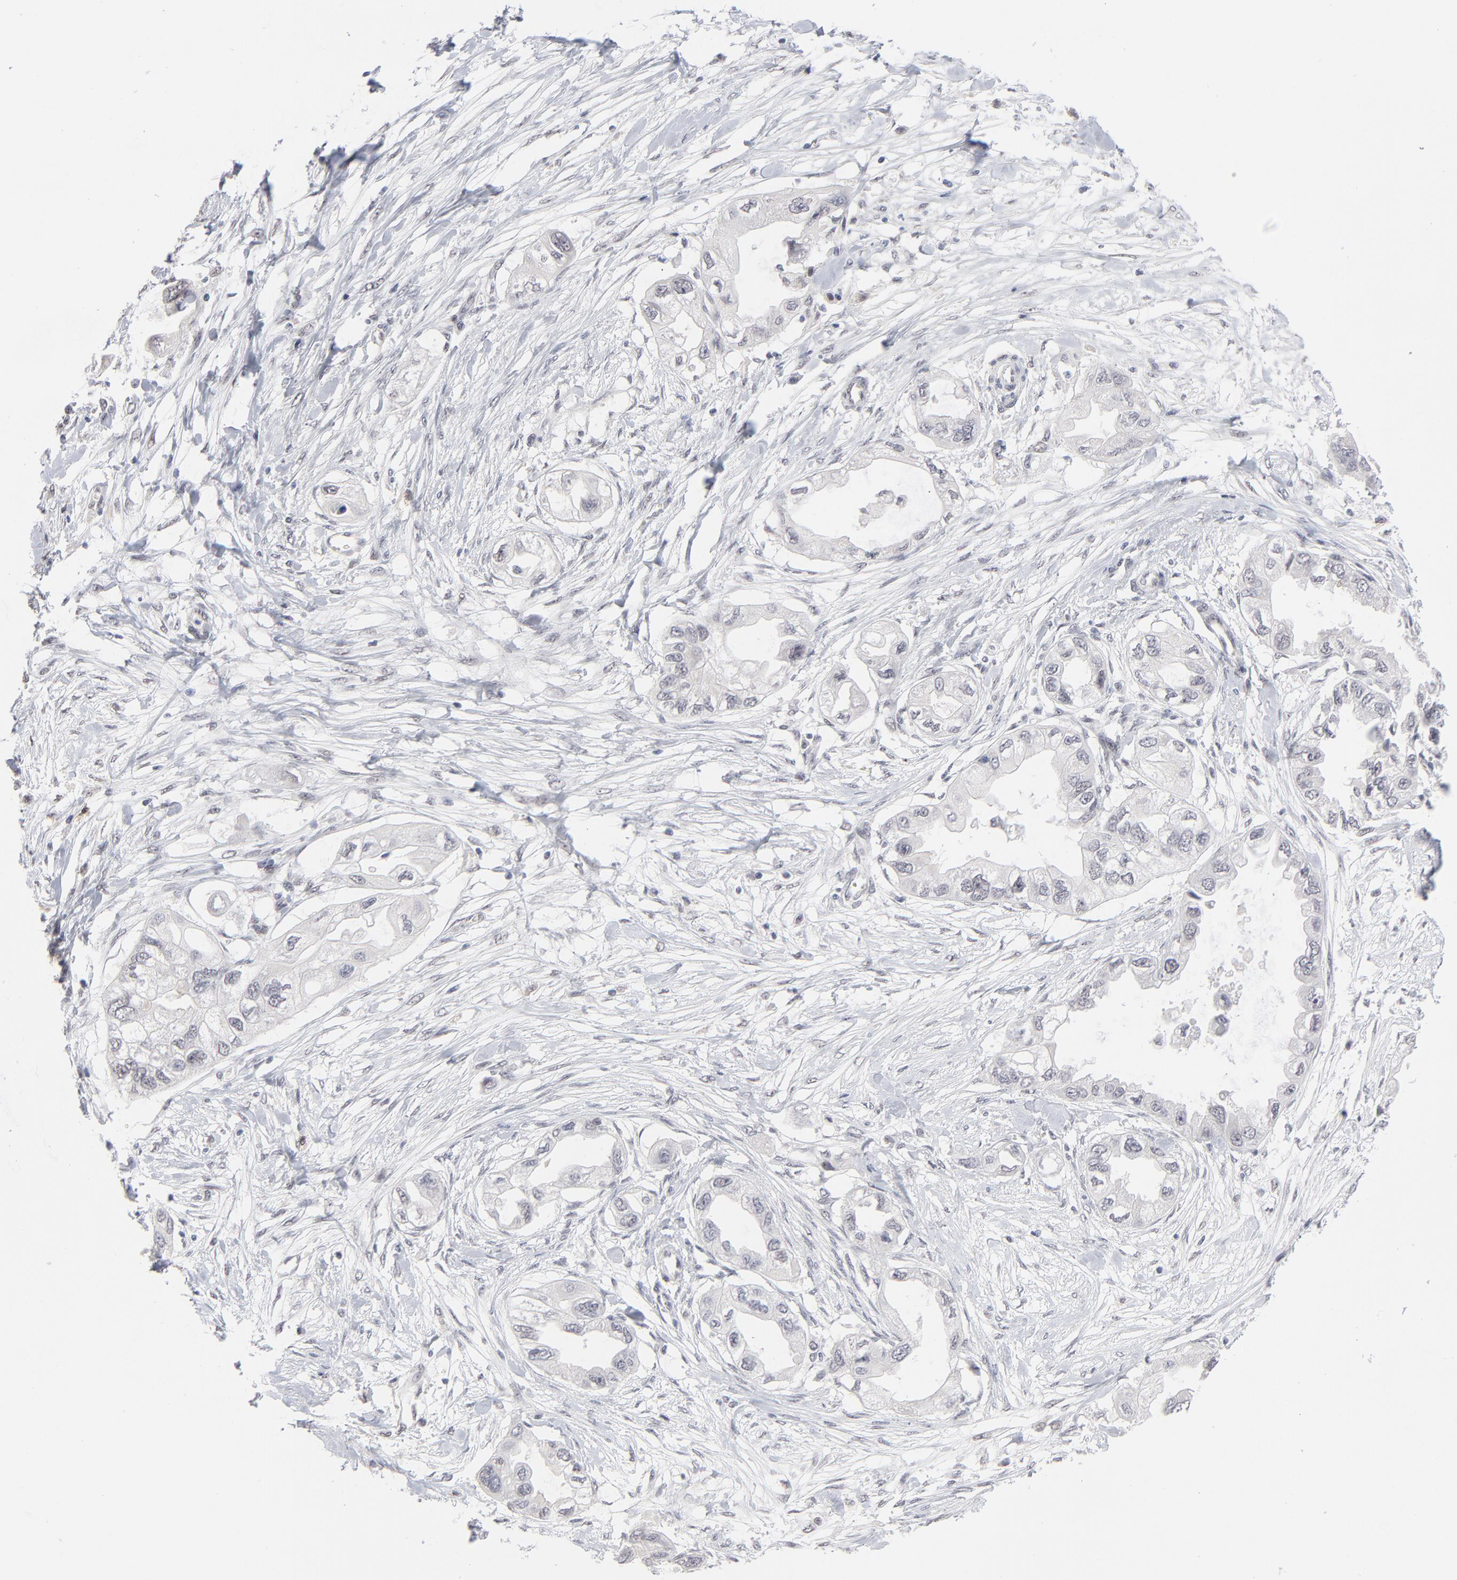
{"staining": {"intensity": "negative", "quantity": "none", "location": "none"}, "tissue": "endometrial cancer", "cell_type": "Tumor cells", "image_type": "cancer", "snomed": [{"axis": "morphology", "description": "Adenocarcinoma, NOS"}, {"axis": "topography", "description": "Endometrium"}], "caption": "Tumor cells show no significant protein staining in endometrial cancer. The staining was performed using DAB (3,3'-diaminobenzidine) to visualize the protein expression in brown, while the nuclei were stained in blue with hematoxylin (Magnification: 20x).", "gene": "MBIP", "patient": {"sex": "female", "age": 67}}